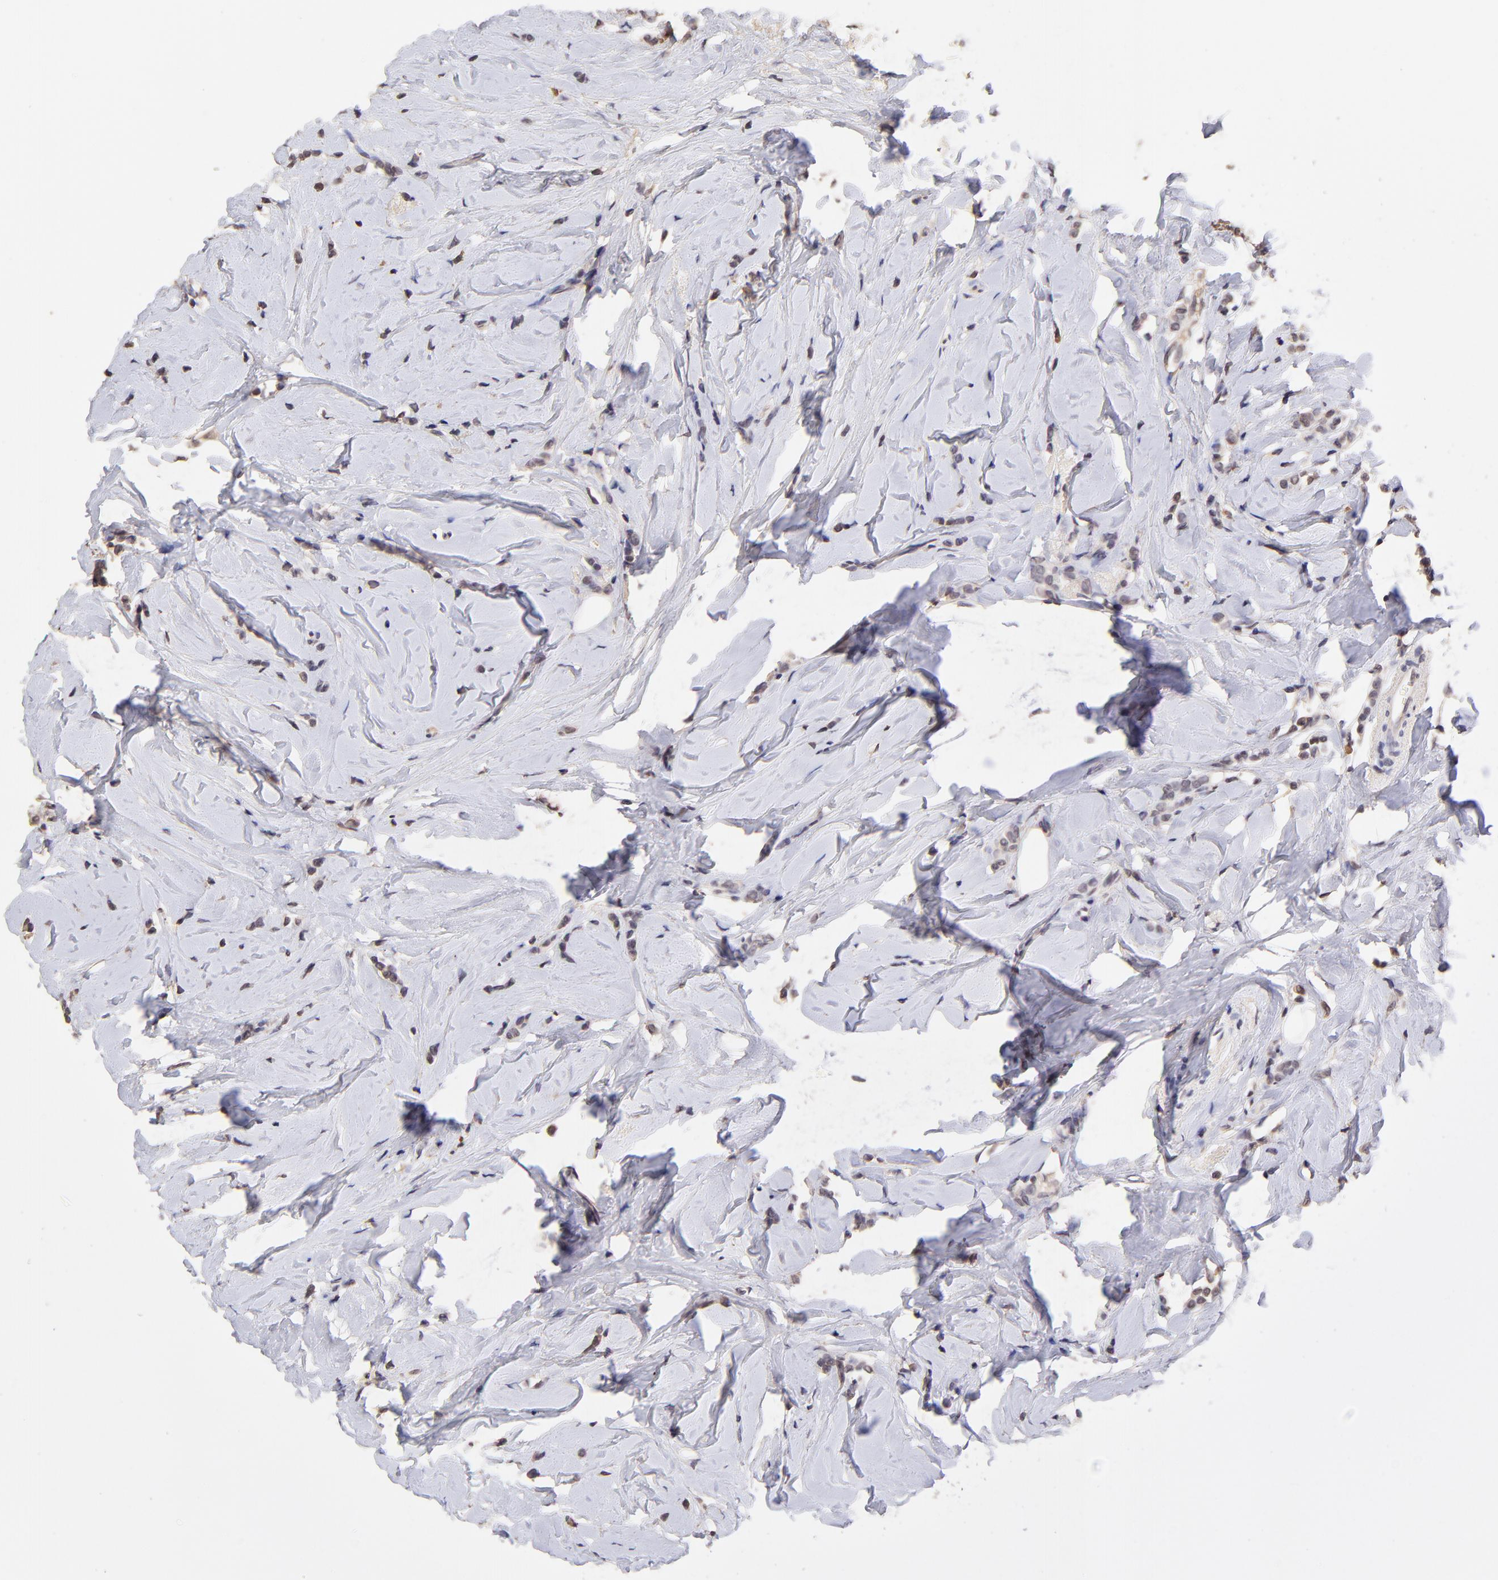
{"staining": {"intensity": "weak", "quantity": ">75%", "location": "cytoplasmic/membranous"}, "tissue": "breast cancer", "cell_type": "Tumor cells", "image_type": "cancer", "snomed": [{"axis": "morphology", "description": "Lobular carcinoma"}, {"axis": "topography", "description": "Breast"}], "caption": "Protein expression by immunohistochemistry (IHC) reveals weak cytoplasmic/membranous expression in about >75% of tumor cells in breast cancer (lobular carcinoma).", "gene": "RNASEL", "patient": {"sex": "female", "age": 64}}